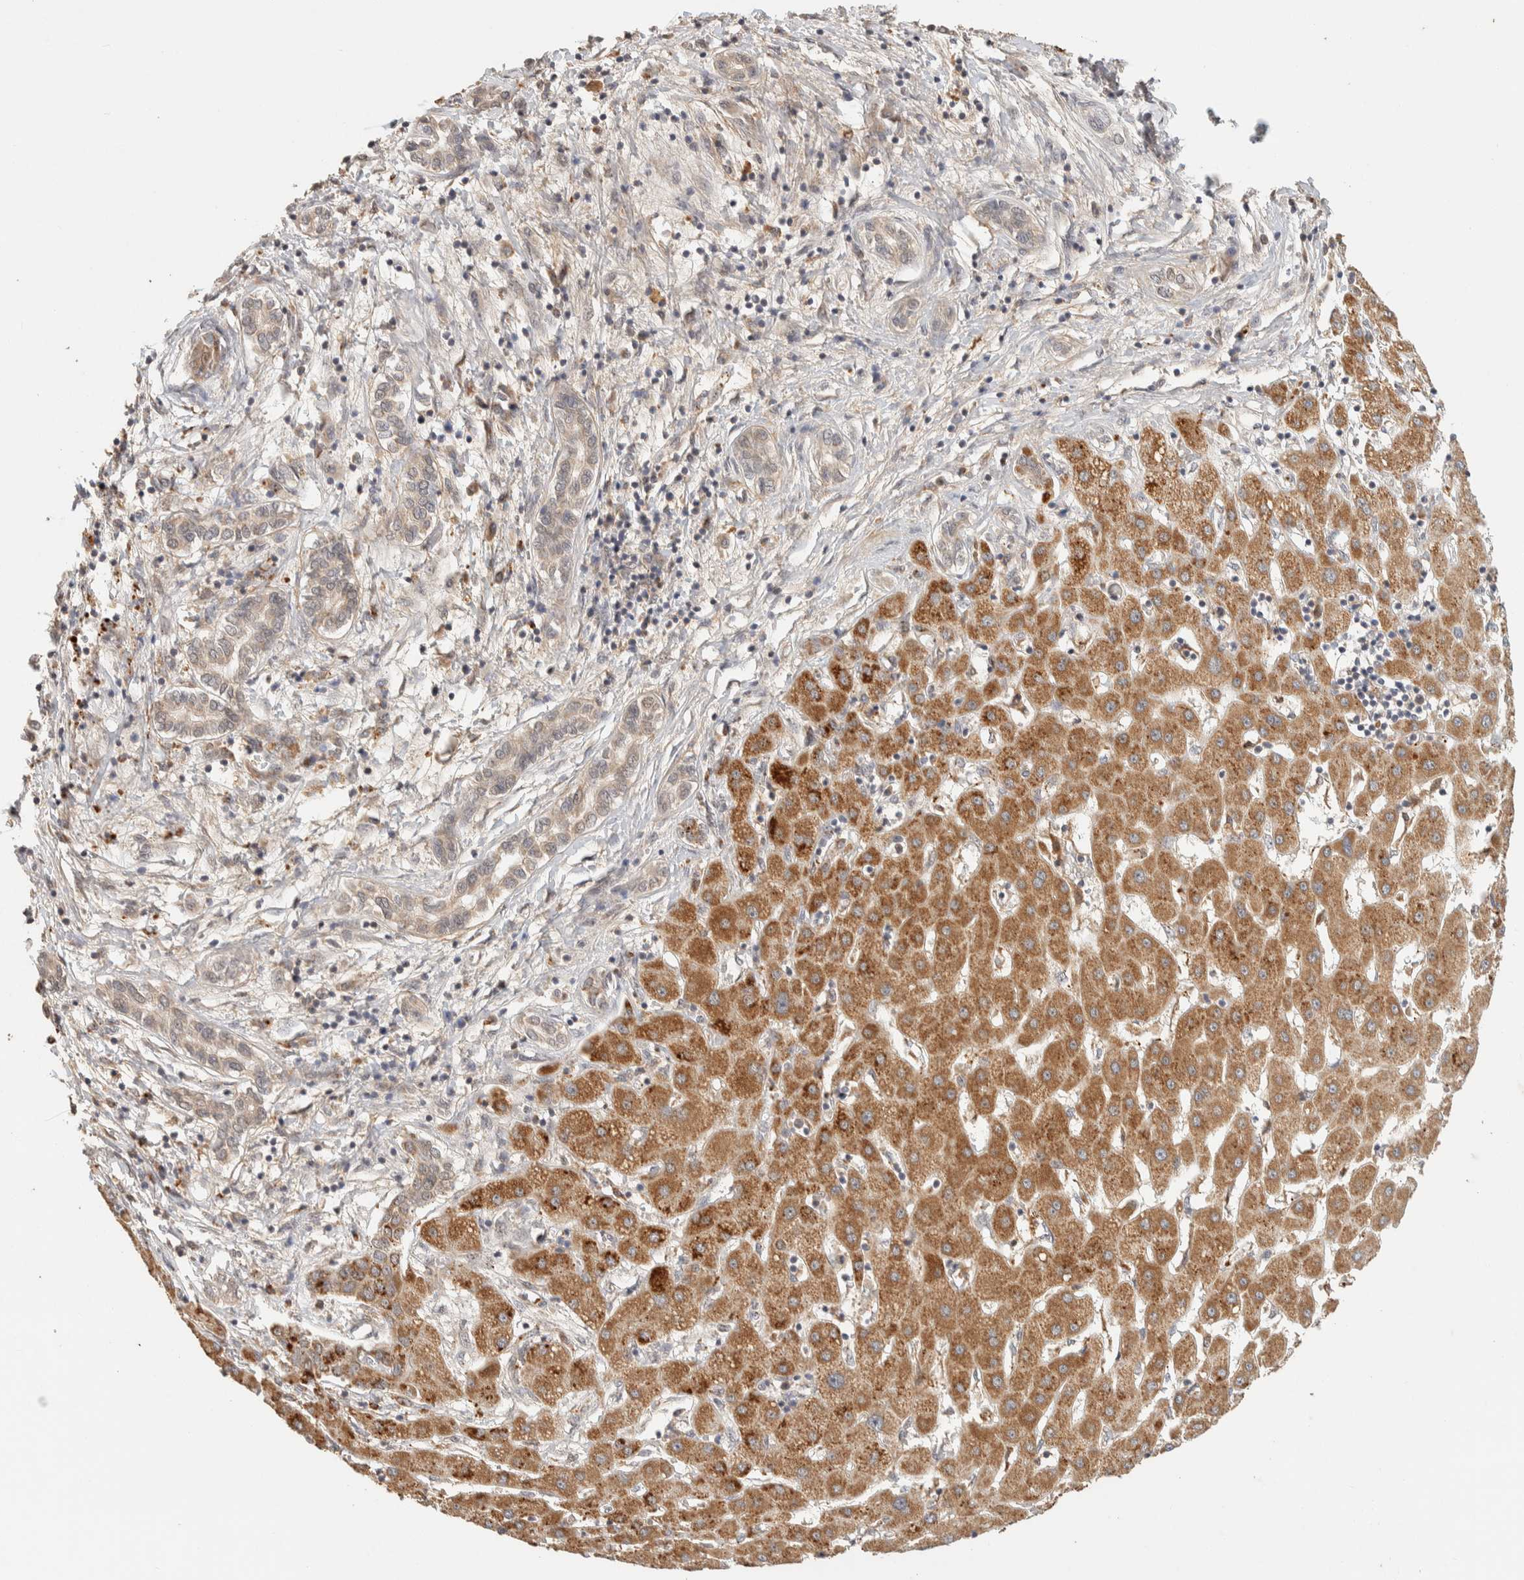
{"staining": {"intensity": "moderate", "quantity": "25%-75%", "location": "cytoplasmic/membranous"}, "tissue": "liver cancer", "cell_type": "Tumor cells", "image_type": "cancer", "snomed": [{"axis": "morphology", "description": "Carcinoma, Hepatocellular, NOS"}, {"axis": "topography", "description": "Liver"}], "caption": "An IHC image of tumor tissue is shown. Protein staining in brown labels moderate cytoplasmic/membranous positivity in liver cancer within tumor cells. (DAB (3,3'-diaminobenzidine) IHC, brown staining for protein, blue staining for nuclei).", "gene": "ITPA", "patient": {"sex": "male", "age": 65}}